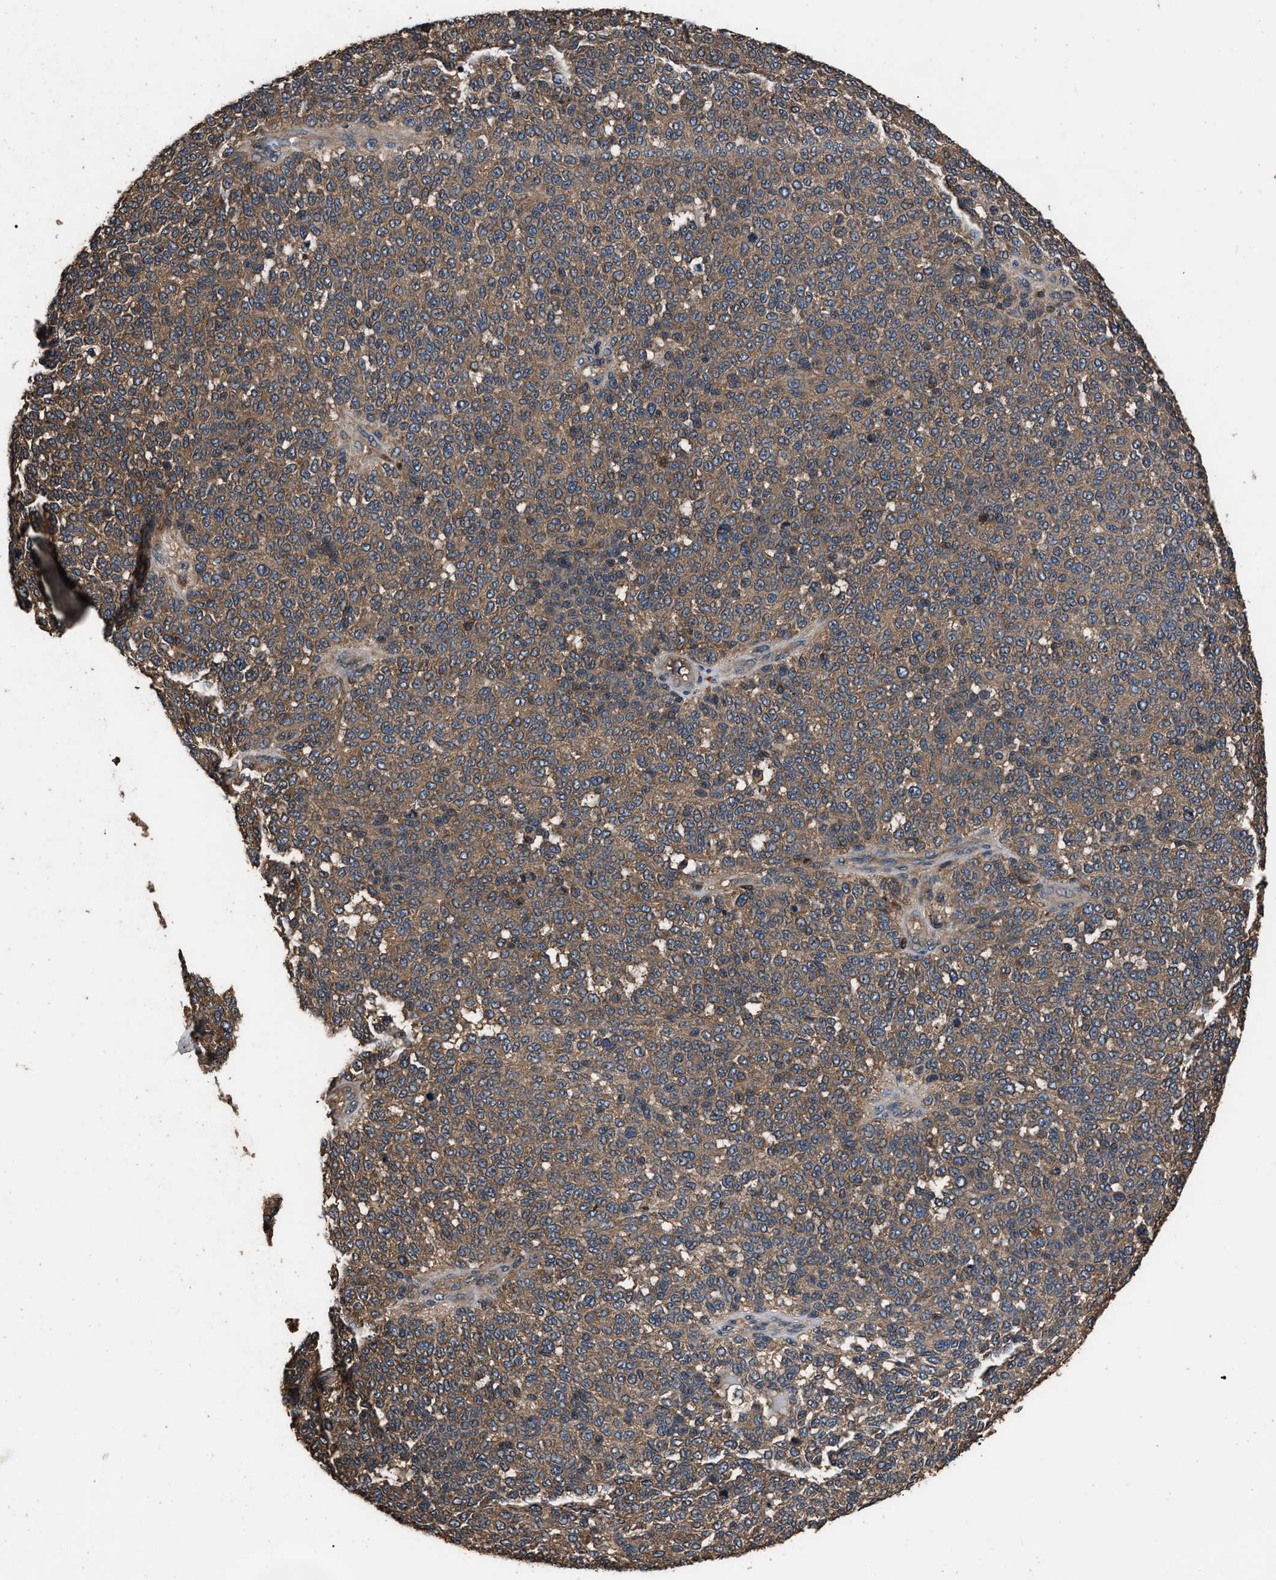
{"staining": {"intensity": "strong", "quantity": ">75%", "location": "cytoplasmic/membranous"}, "tissue": "melanoma", "cell_type": "Tumor cells", "image_type": "cancer", "snomed": [{"axis": "morphology", "description": "Malignant melanoma, NOS"}, {"axis": "topography", "description": "Skin"}], "caption": "An image of malignant melanoma stained for a protein demonstrates strong cytoplasmic/membranous brown staining in tumor cells.", "gene": "RNF216", "patient": {"sex": "male", "age": 59}}